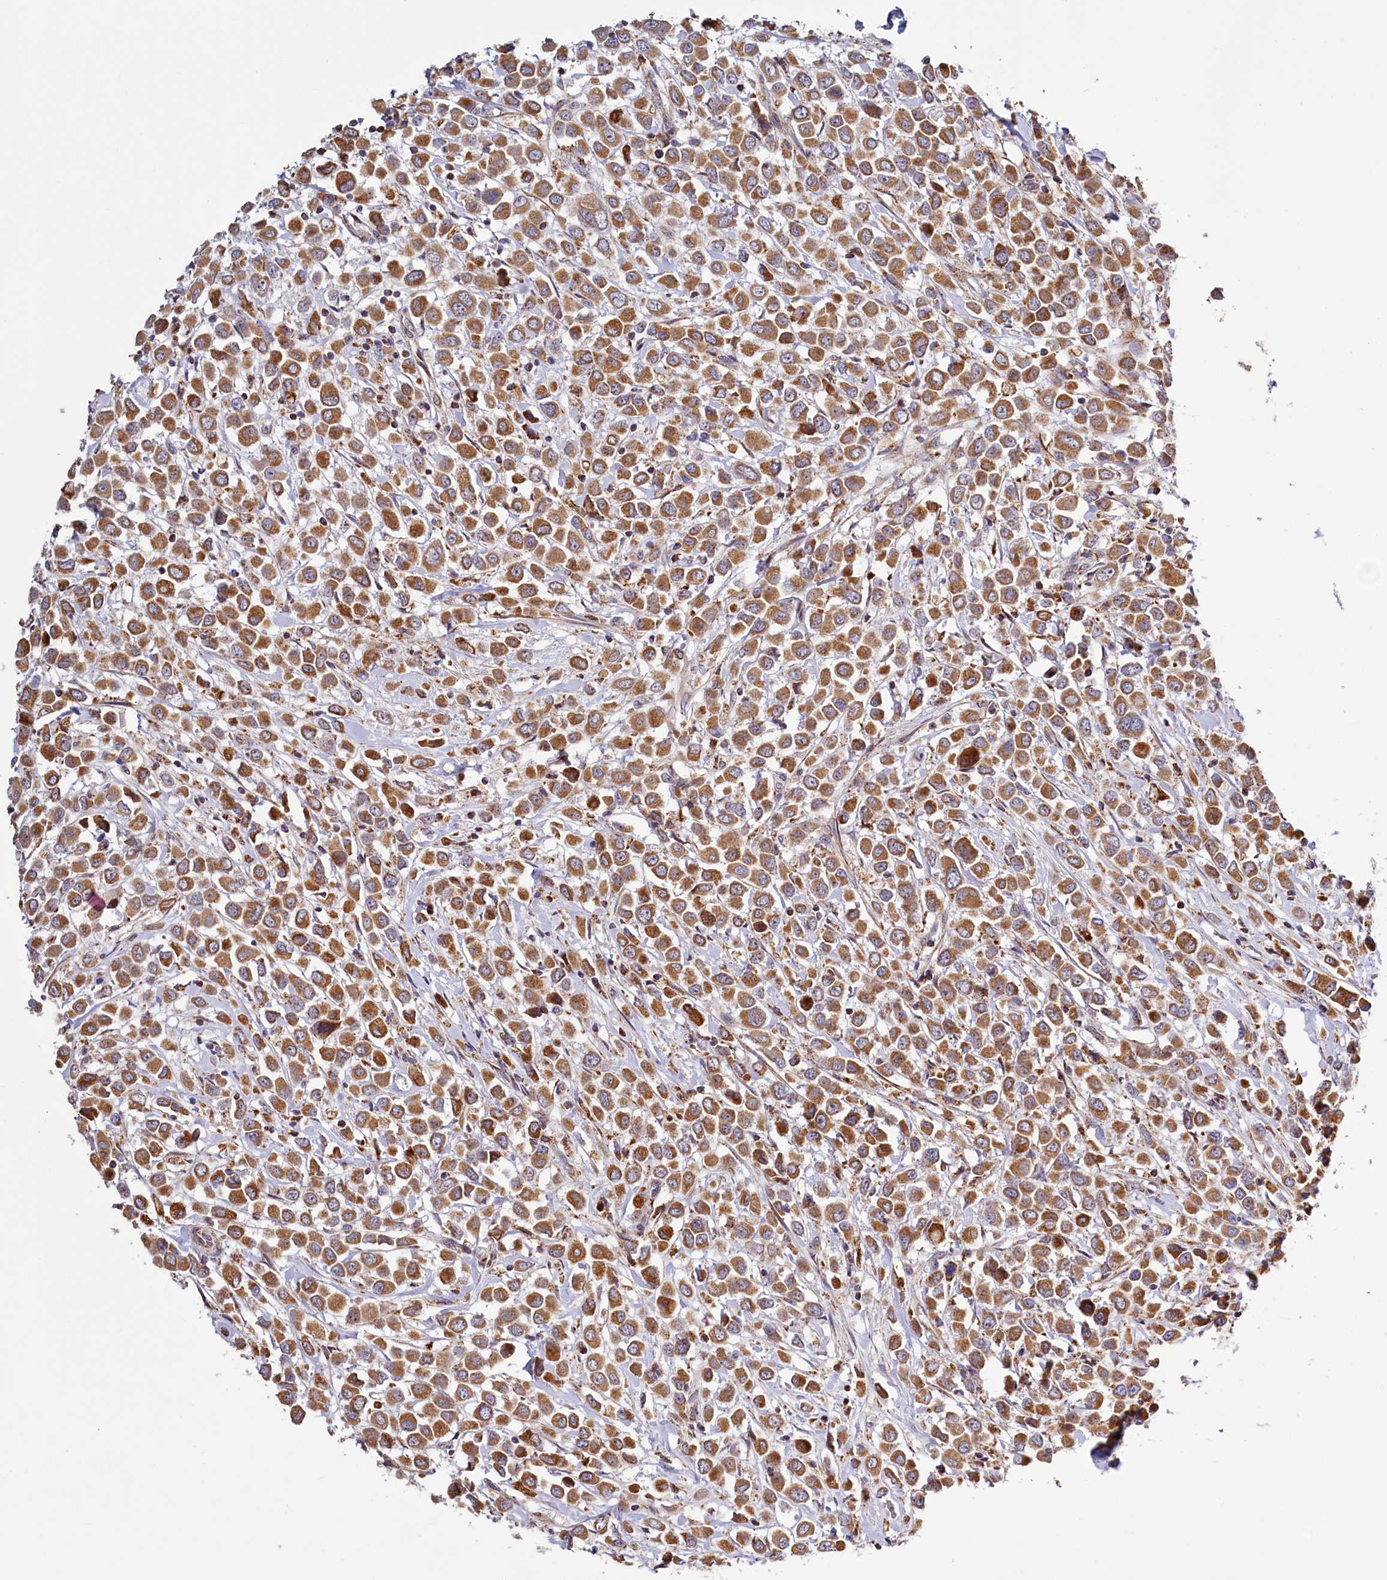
{"staining": {"intensity": "strong", "quantity": ">75%", "location": "cytoplasmic/membranous"}, "tissue": "breast cancer", "cell_type": "Tumor cells", "image_type": "cancer", "snomed": [{"axis": "morphology", "description": "Duct carcinoma"}, {"axis": "topography", "description": "Breast"}], "caption": "Breast cancer (infiltrating ductal carcinoma) was stained to show a protein in brown. There is high levels of strong cytoplasmic/membranous staining in about >75% of tumor cells. The staining was performed using DAB, with brown indicating positive protein expression. Nuclei are stained blue with hematoxylin.", "gene": "DYNC2H1", "patient": {"sex": "female", "age": 61}}